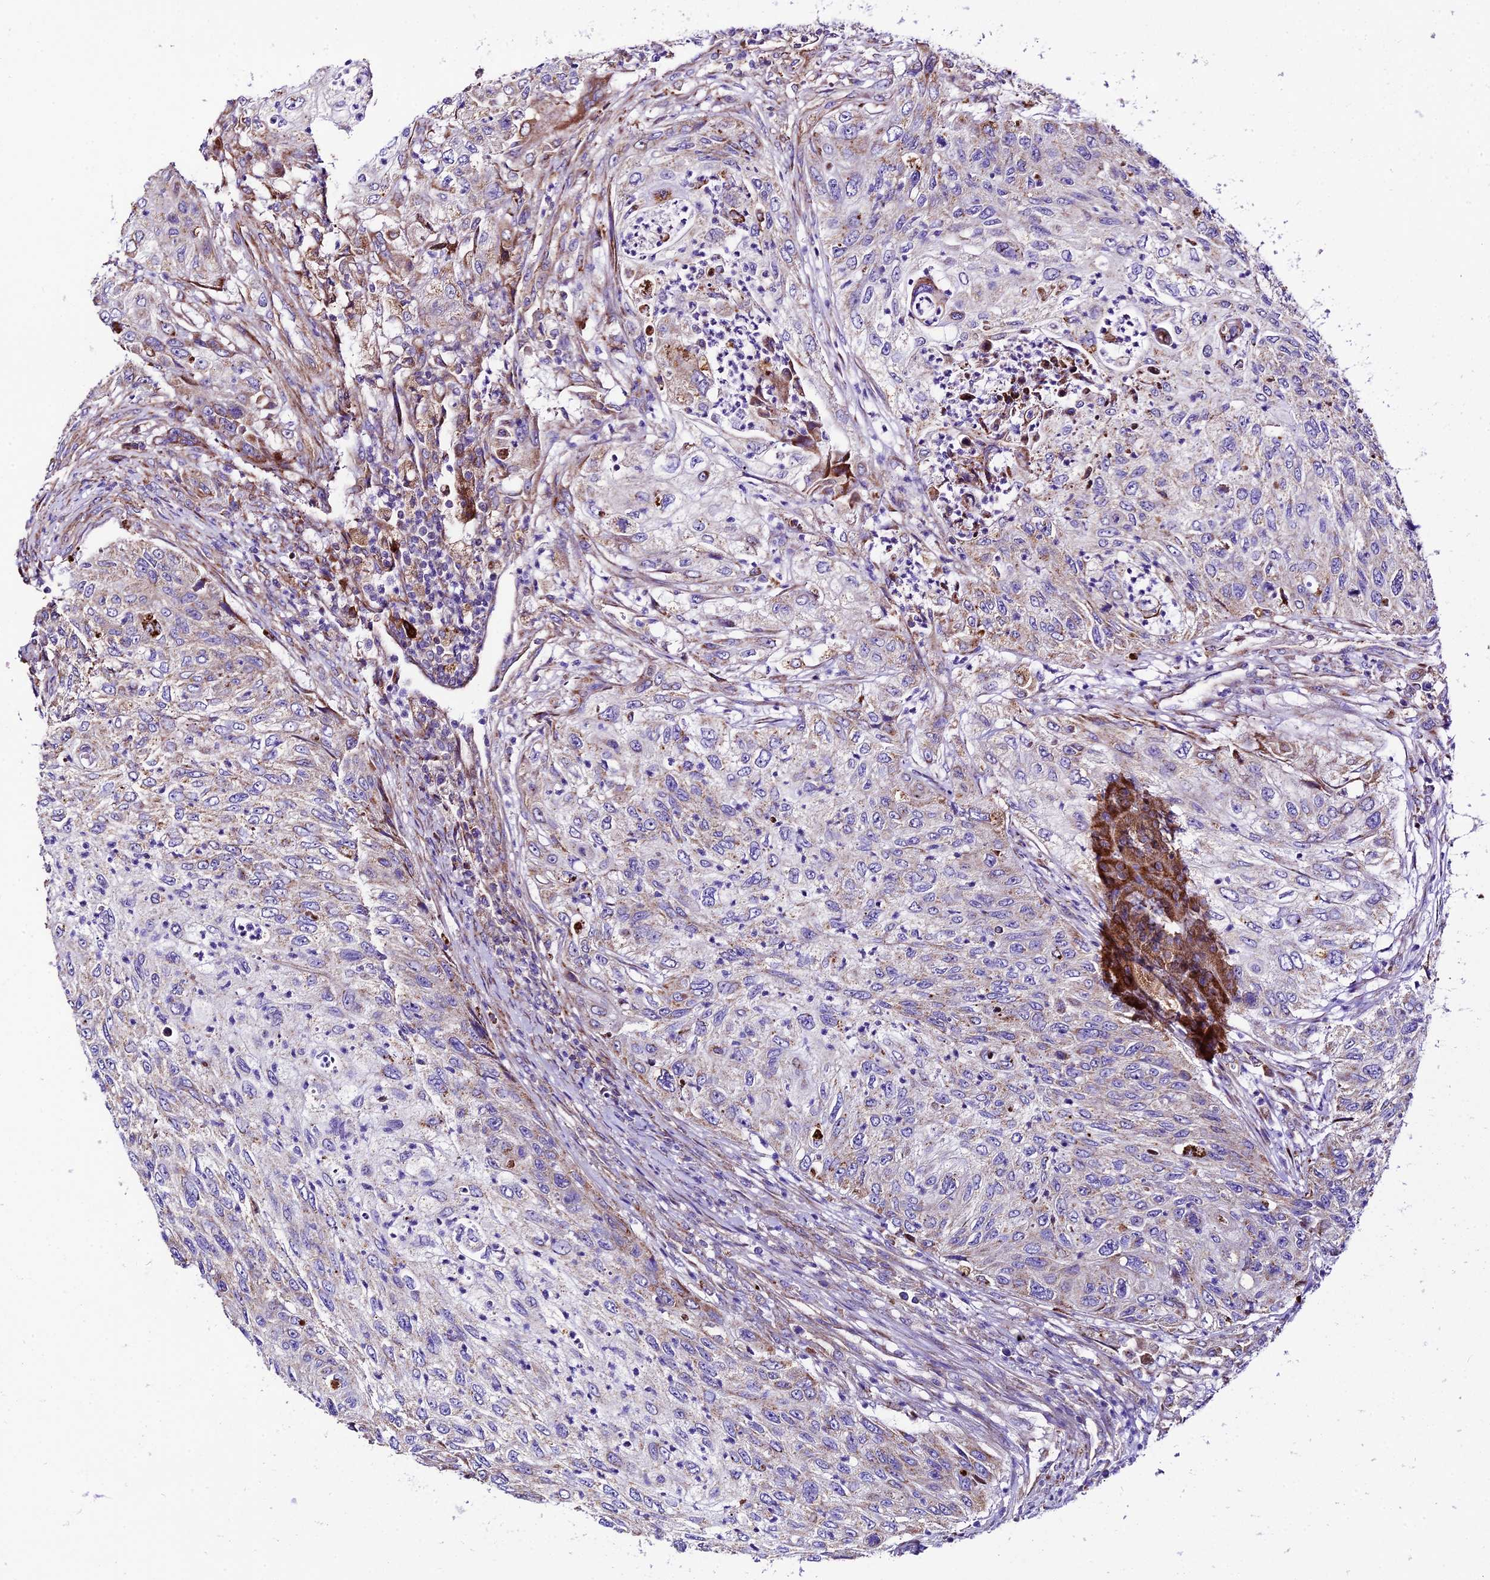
{"staining": {"intensity": "weak", "quantity": "25%-75%", "location": "cytoplasmic/membranous"}, "tissue": "urothelial cancer", "cell_type": "Tumor cells", "image_type": "cancer", "snomed": [{"axis": "morphology", "description": "Urothelial carcinoma, High grade"}, {"axis": "topography", "description": "Urinary bladder"}], "caption": "A photomicrograph of human high-grade urothelial carcinoma stained for a protein displays weak cytoplasmic/membranous brown staining in tumor cells. (IHC, brightfield microscopy, high magnification).", "gene": "VPS13C", "patient": {"sex": "female", "age": 60}}